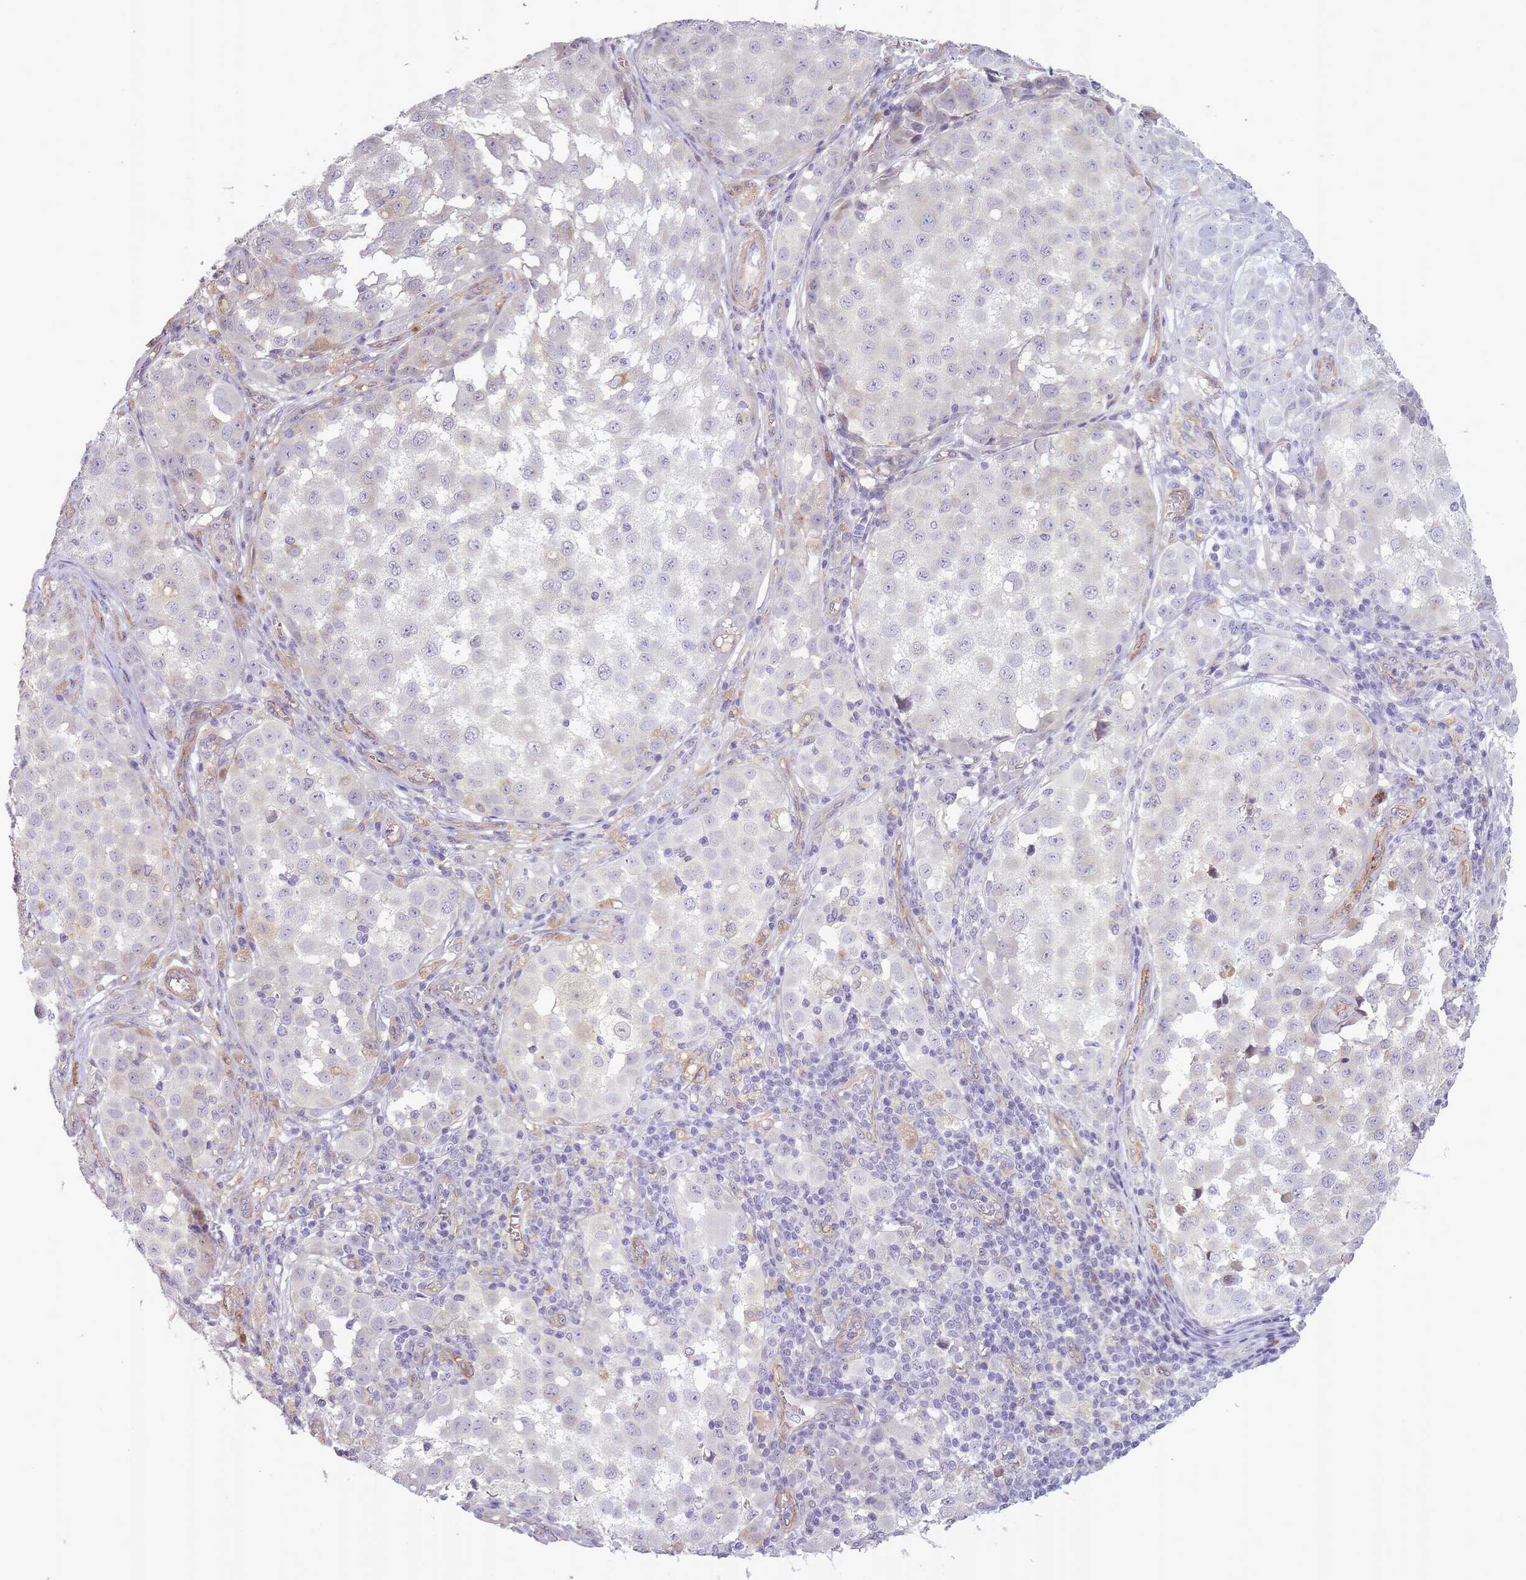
{"staining": {"intensity": "weak", "quantity": "<25%", "location": "cytoplasmic/membranous"}, "tissue": "melanoma", "cell_type": "Tumor cells", "image_type": "cancer", "snomed": [{"axis": "morphology", "description": "Malignant melanoma, NOS"}, {"axis": "topography", "description": "Skin"}], "caption": "This is an immunohistochemistry histopathology image of human melanoma. There is no positivity in tumor cells.", "gene": "SLC8A2", "patient": {"sex": "male", "age": 64}}